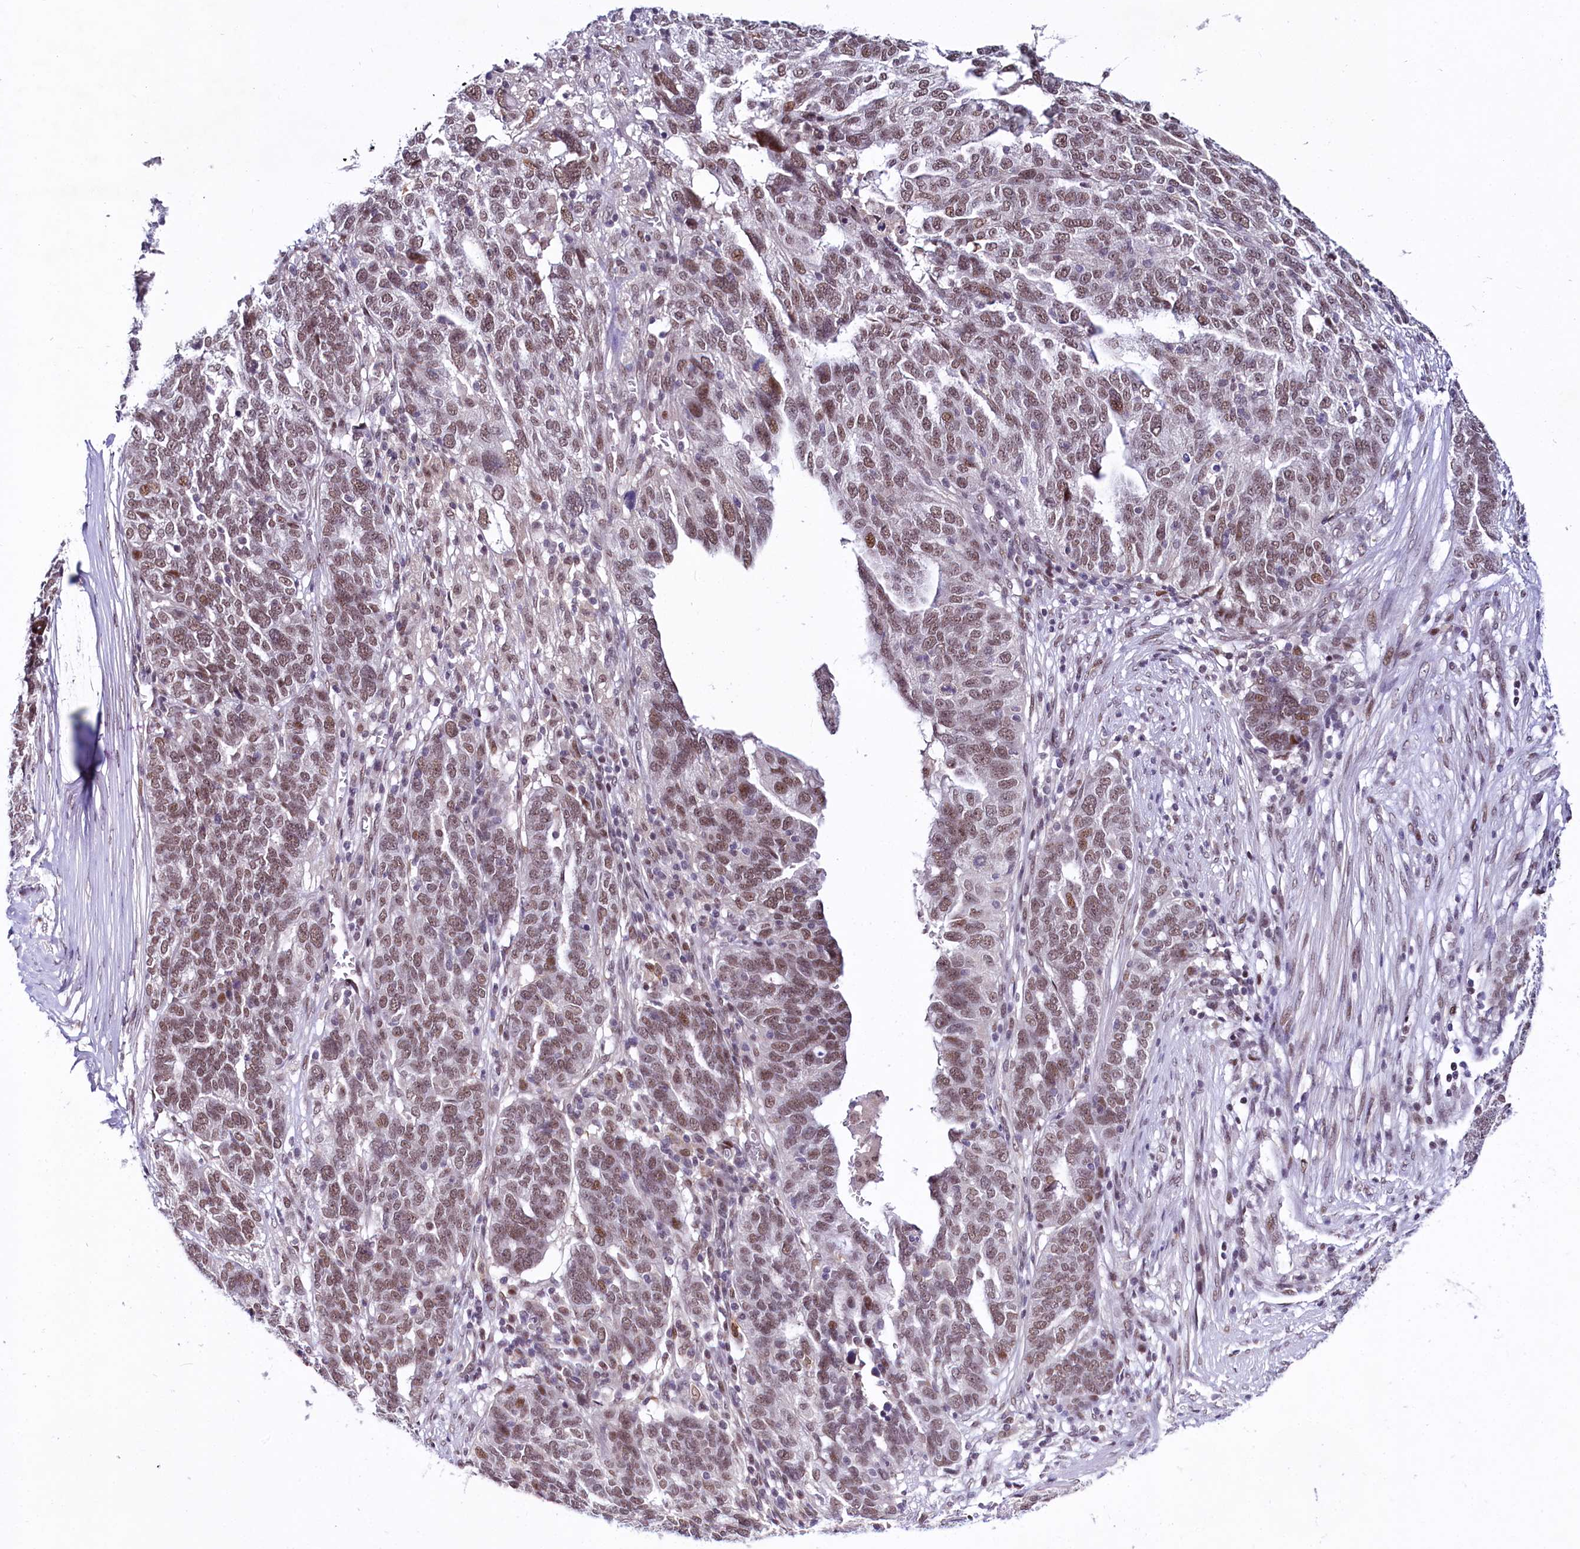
{"staining": {"intensity": "moderate", "quantity": ">75%", "location": "nuclear"}, "tissue": "ovarian cancer", "cell_type": "Tumor cells", "image_type": "cancer", "snomed": [{"axis": "morphology", "description": "Cystadenocarcinoma, serous, NOS"}, {"axis": "topography", "description": "Ovary"}], "caption": "This is a micrograph of immunohistochemistry (IHC) staining of ovarian cancer (serous cystadenocarcinoma), which shows moderate expression in the nuclear of tumor cells.", "gene": "SCAF11", "patient": {"sex": "female", "age": 59}}